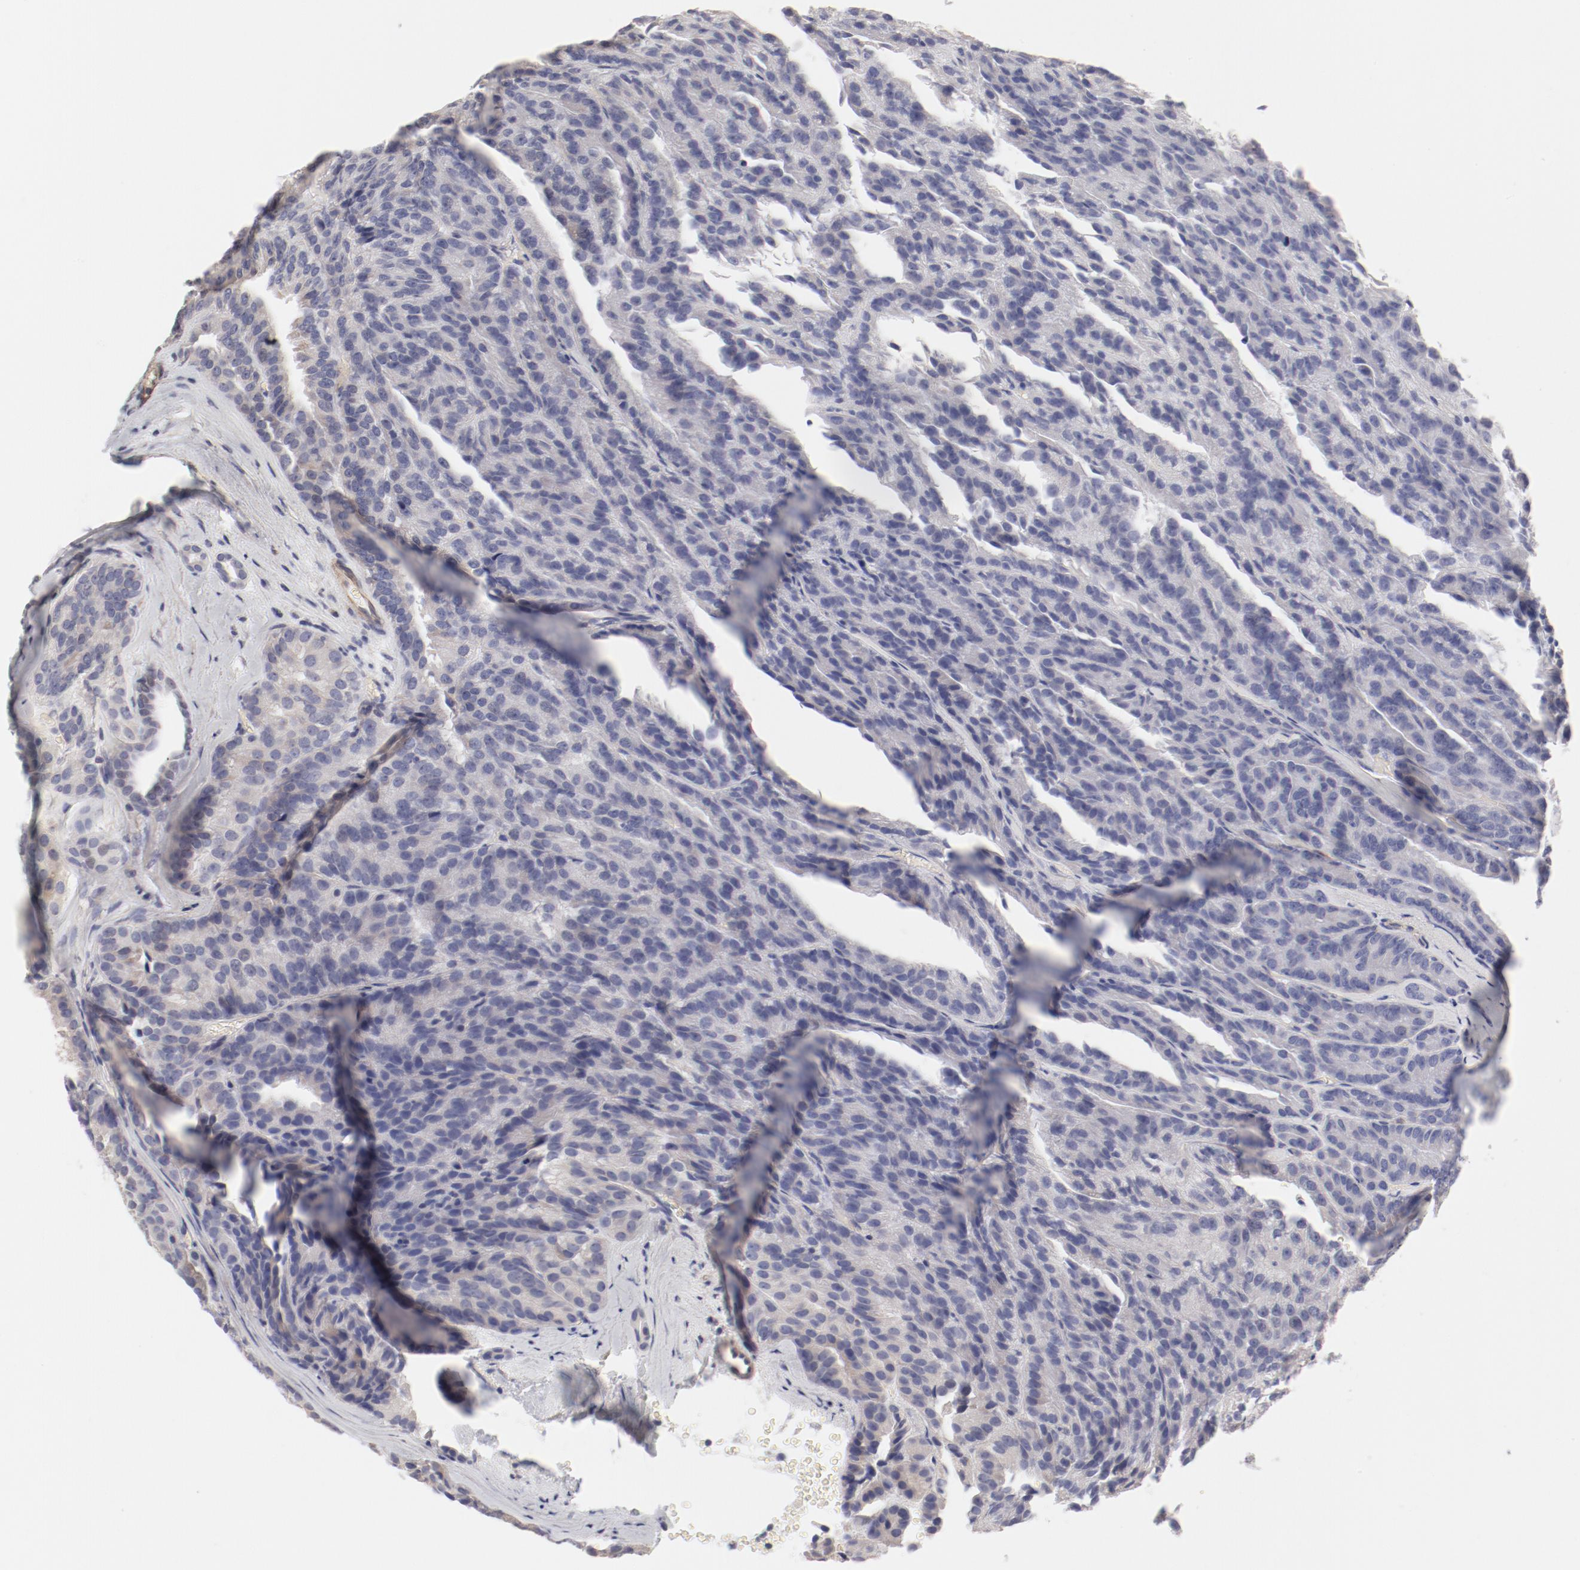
{"staining": {"intensity": "weak", "quantity": "<25%", "location": "cytoplasmic/membranous"}, "tissue": "renal cancer", "cell_type": "Tumor cells", "image_type": "cancer", "snomed": [{"axis": "morphology", "description": "Adenocarcinoma, NOS"}, {"axis": "topography", "description": "Kidney"}], "caption": "Protein analysis of renal adenocarcinoma exhibits no significant expression in tumor cells.", "gene": "LAX1", "patient": {"sex": "male", "age": 46}}